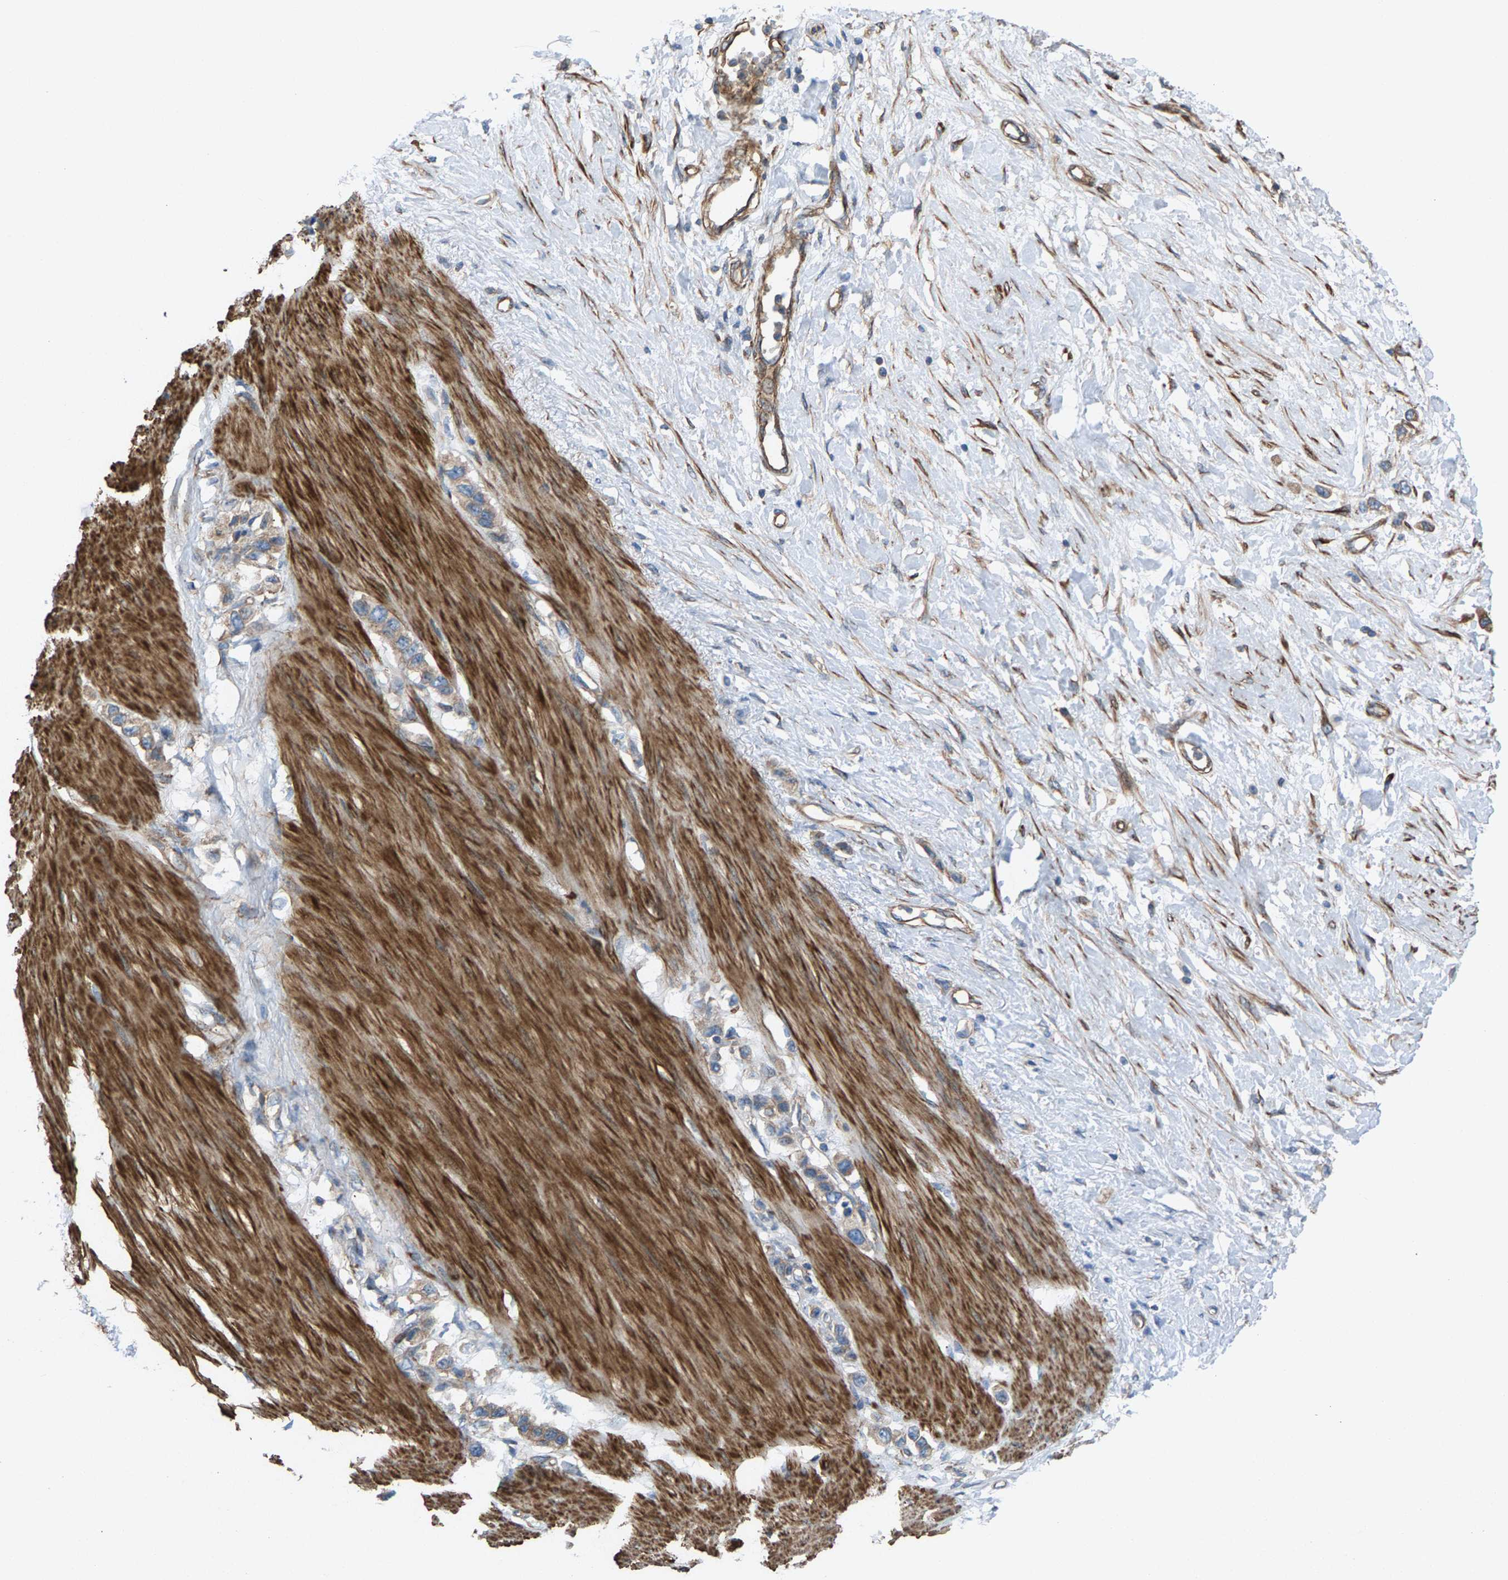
{"staining": {"intensity": "weak", "quantity": ">75%", "location": "cytoplasmic/membranous"}, "tissue": "stomach cancer", "cell_type": "Tumor cells", "image_type": "cancer", "snomed": [{"axis": "morphology", "description": "Adenocarcinoma, NOS"}, {"axis": "topography", "description": "Stomach"}], "caption": "Immunohistochemistry (IHC) of stomach cancer (adenocarcinoma) displays low levels of weak cytoplasmic/membranous staining in approximately >75% of tumor cells. Using DAB (3,3'-diaminobenzidine) (brown) and hematoxylin (blue) stains, captured at high magnification using brightfield microscopy.", "gene": "PDCL", "patient": {"sex": "female", "age": 65}}